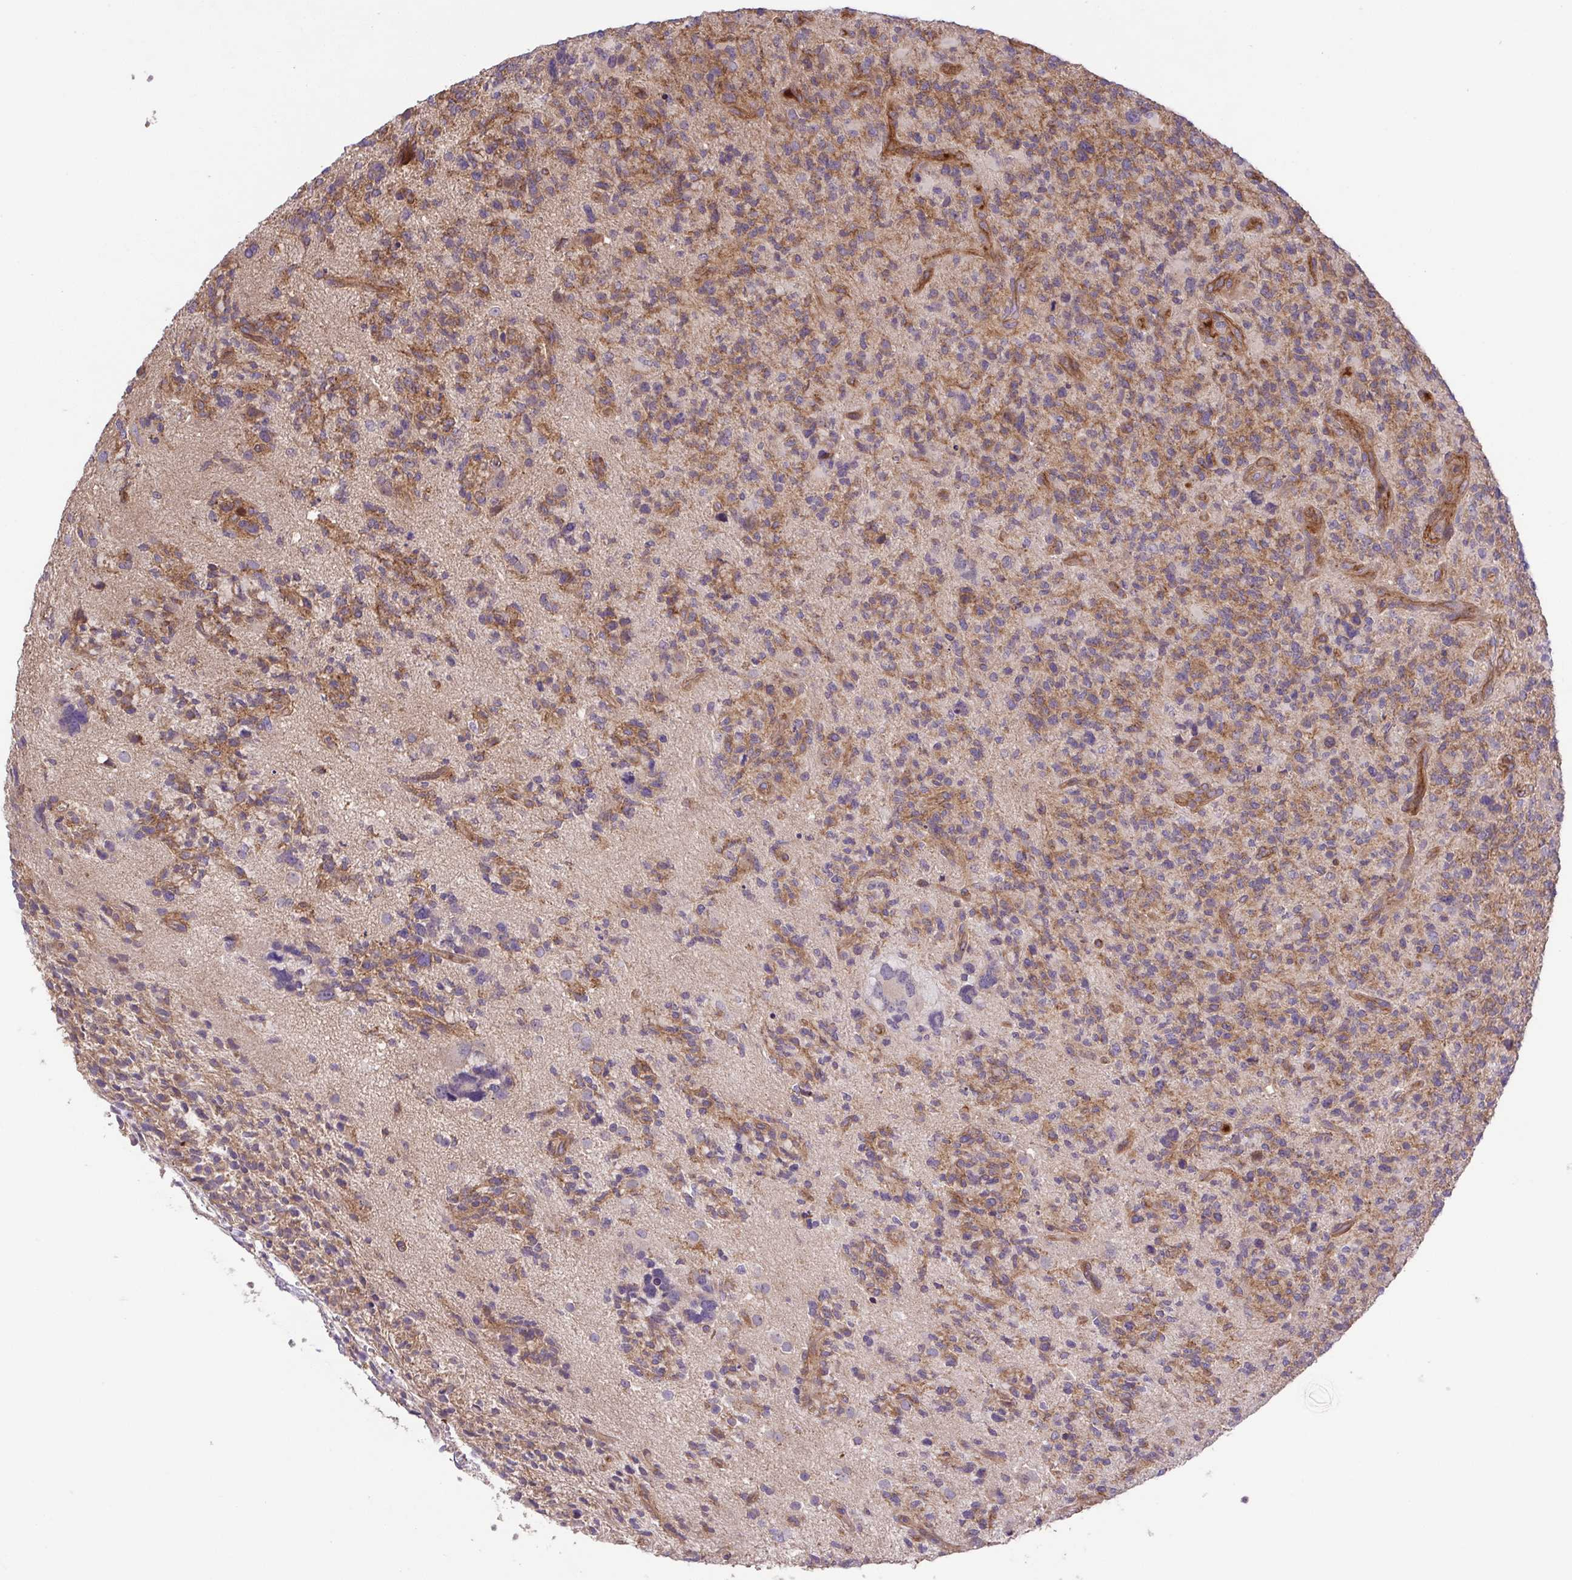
{"staining": {"intensity": "moderate", "quantity": ">75%", "location": "cytoplasmic/membranous"}, "tissue": "glioma", "cell_type": "Tumor cells", "image_type": "cancer", "snomed": [{"axis": "morphology", "description": "Glioma, malignant, High grade"}, {"axis": "topography", "description": "Brain"}], "caption": "Malignant glioma (high-grade) stained with a protein marker displays moderate staining in tumor cells.", "gene": "IDE", "patient": {"sex": "female", "age": 71}}